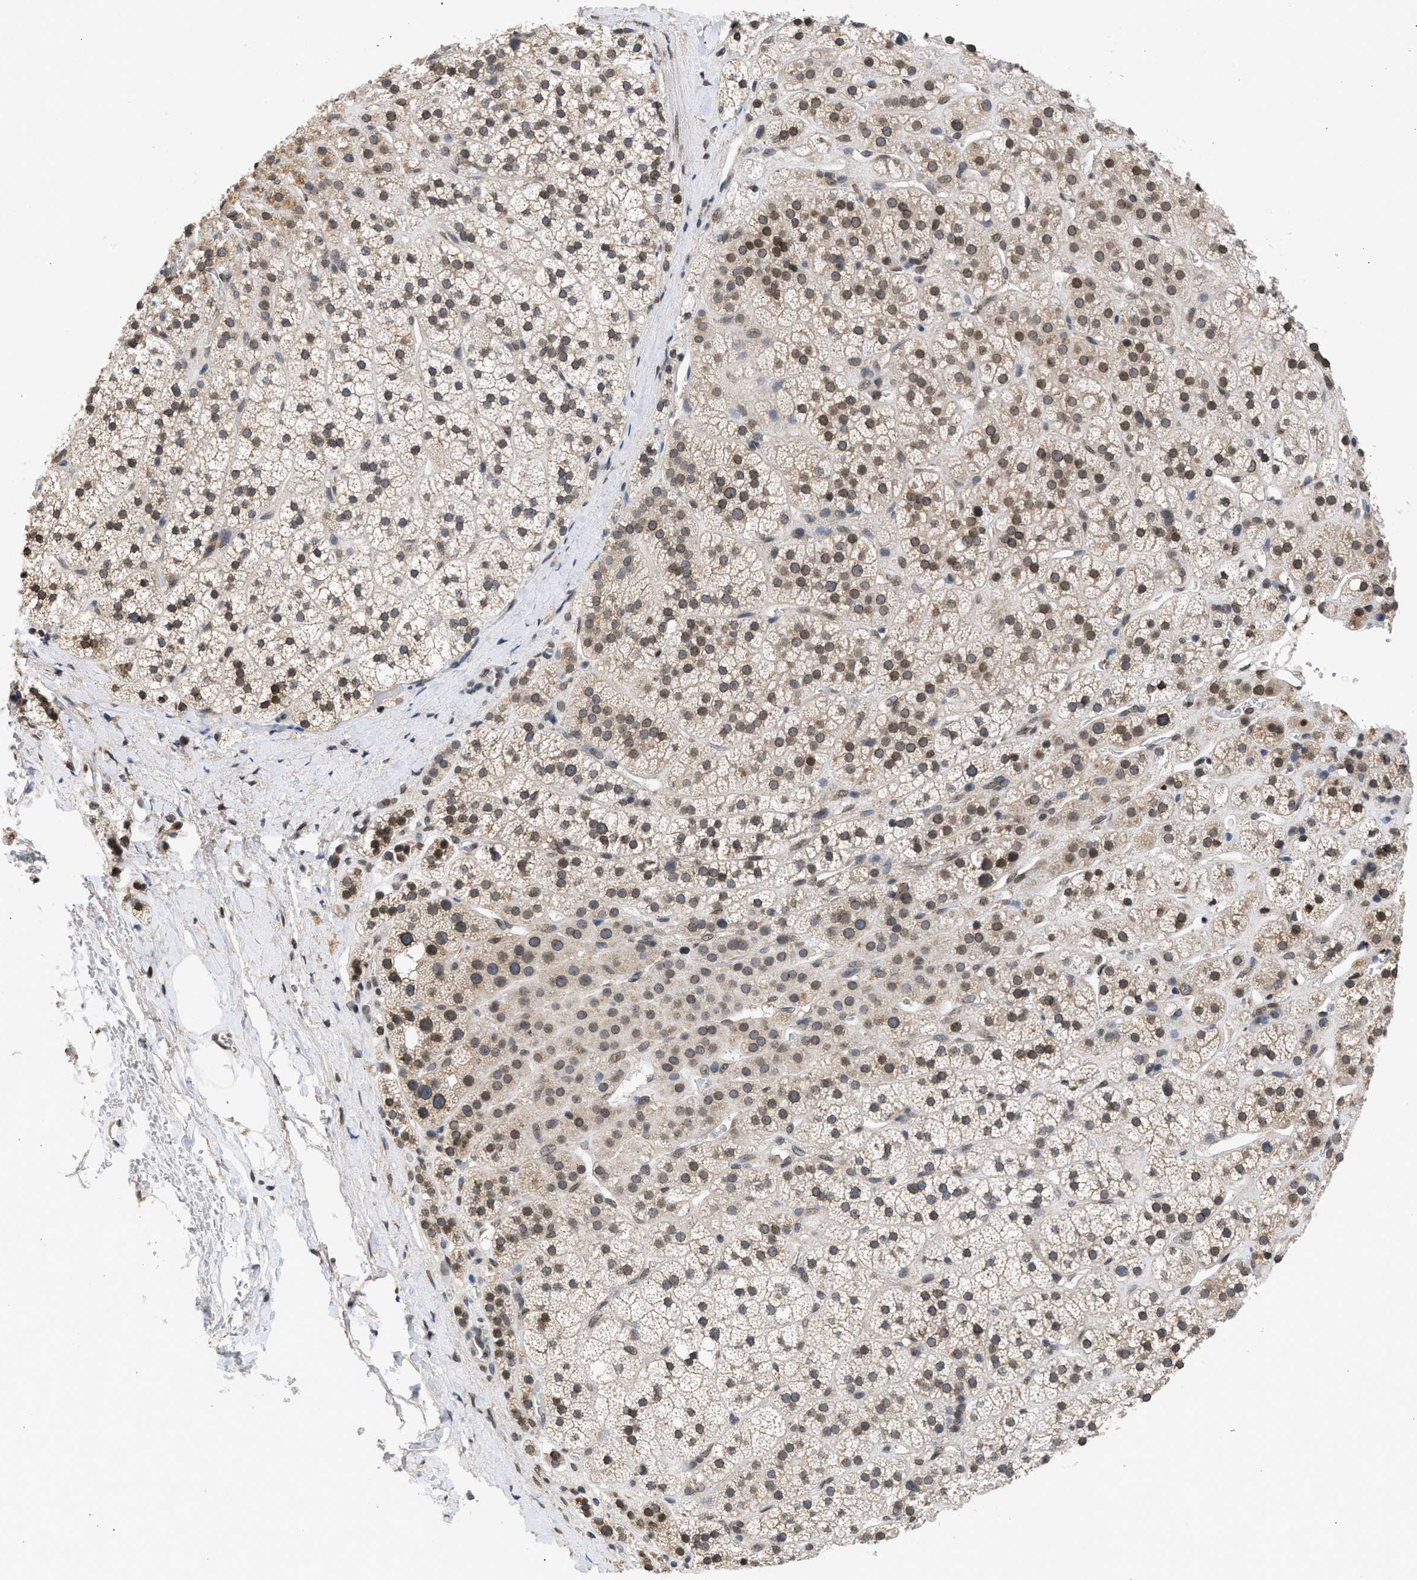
{"staining": {"intensity": "moderate", "quantity": "25%-75%", "location": "cytoplasmic/membranous,nuclear"}, "tissue": "adrenal gland", "cell_type": "Glandular cells", "image_type": "normal", "snomed": [{"axis": "morphology", "description": "Normal tissue, NOS"}, {"axis": "topography", "description": "Adrenal gland"}], "caption": "This image shows immunohistochemistry (IHC) staining of normal human adrenal gland, with medium moderate cytoplasmic/membranous,nuclear expression in approximately 25%-75% of glandular cells.", "gene": "NUP35", "patient": {"sex": "male", "age": 56}}